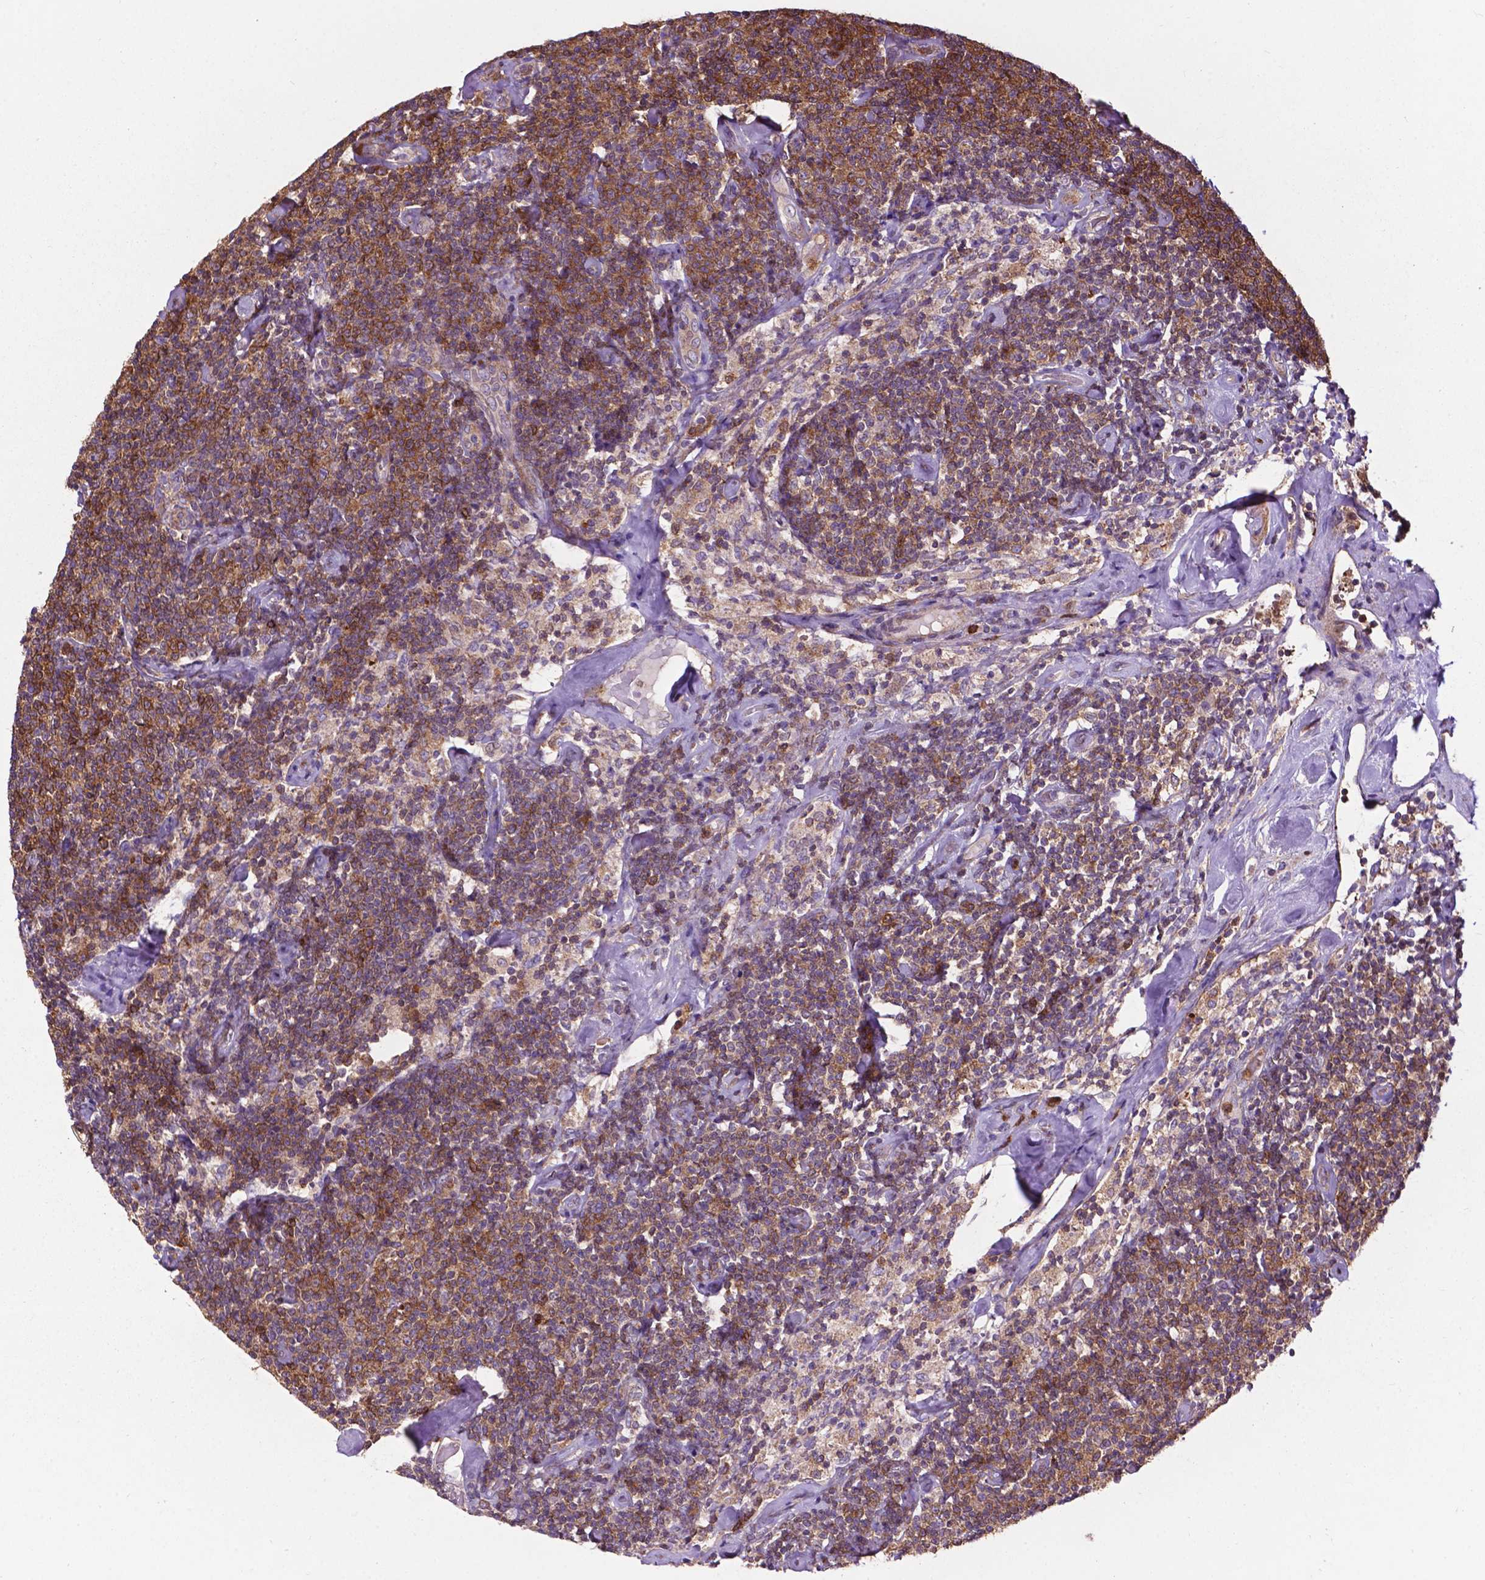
{"staining": {"intensity": "moderate", "quantity": ">75%", "location": "cytoplasmic/membranous"}, "tissue": "lymphoma", "cell_type": "Tumor cells", "image_type": "cancer", "snomed": [{"axis": "morphology", "description": "Malignant lymphoma, non-Hodgkin's type, Low grade"}, {"axis": "topography", "description": "Lymph node"}], "caption": "IHC (DAB (3,3'-diaminobenzidine)) staining of human lymphoma displays moderate cytoplasmic/membranous protein positivity in about >75% of tumor cells.", "gene": "SMAD3", "patient": {"sex": "male", "age": 81}}